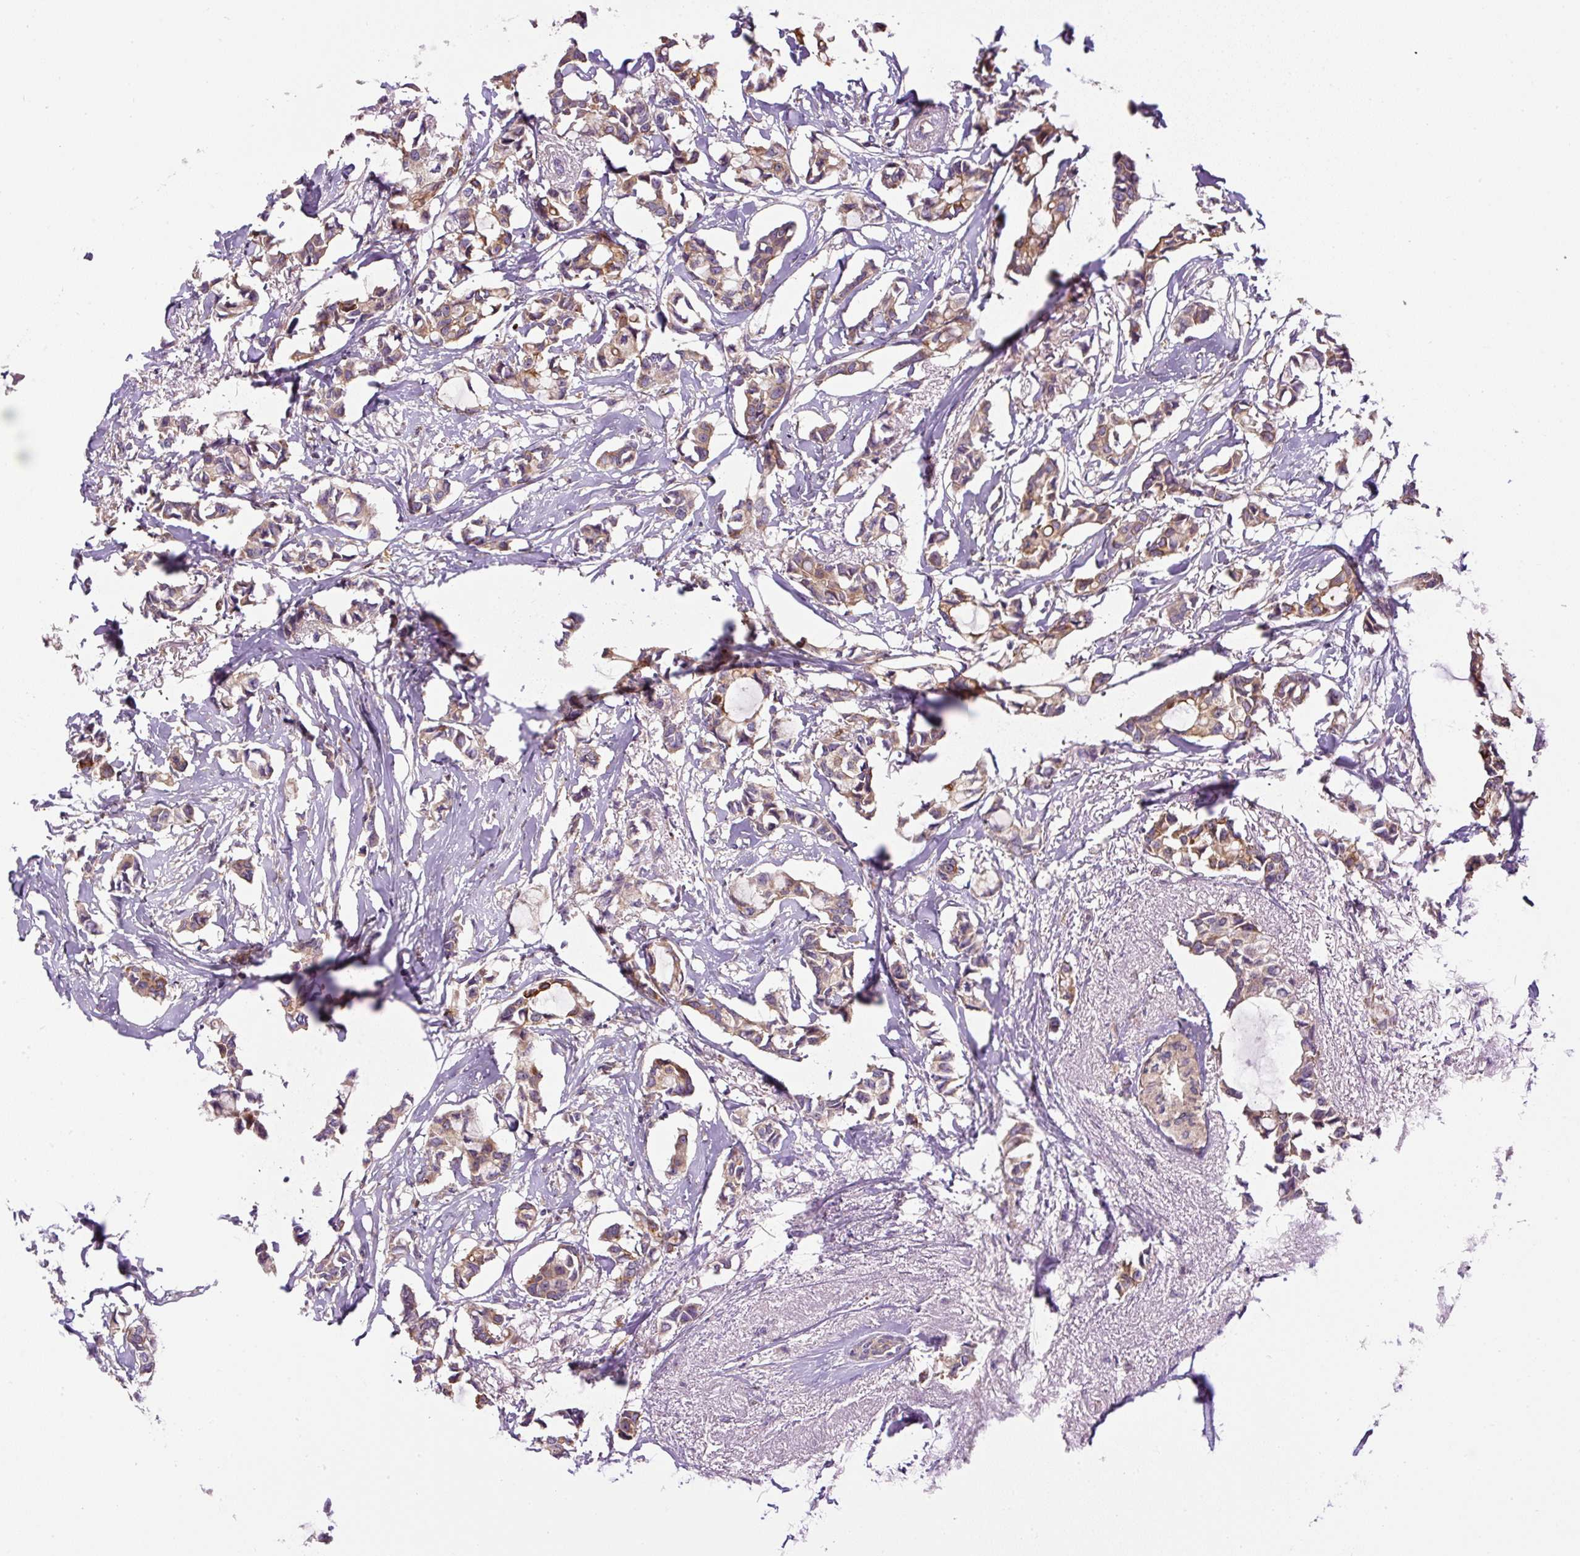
{"staining": {"intensity": "moderate", "quantity": ">75%", "location": "cytoplasmic/membranous"}, "tissue": "breast cancer", "cell_type": "Tumor cells", "image_type": "cancer", "snomed": [{"axis": "morphology", "description": "Duct carcinoma"}, {"axis": "topography", "description": "Breast"}], "caption": "This micrograph reveals IHC staining of breast cancer, with medium moderate cytoplasmic/membranous positivity in about >75% of tumor cells.", "gene": "CCDC28A", "patient": {"sex": "female", "age": 73}}